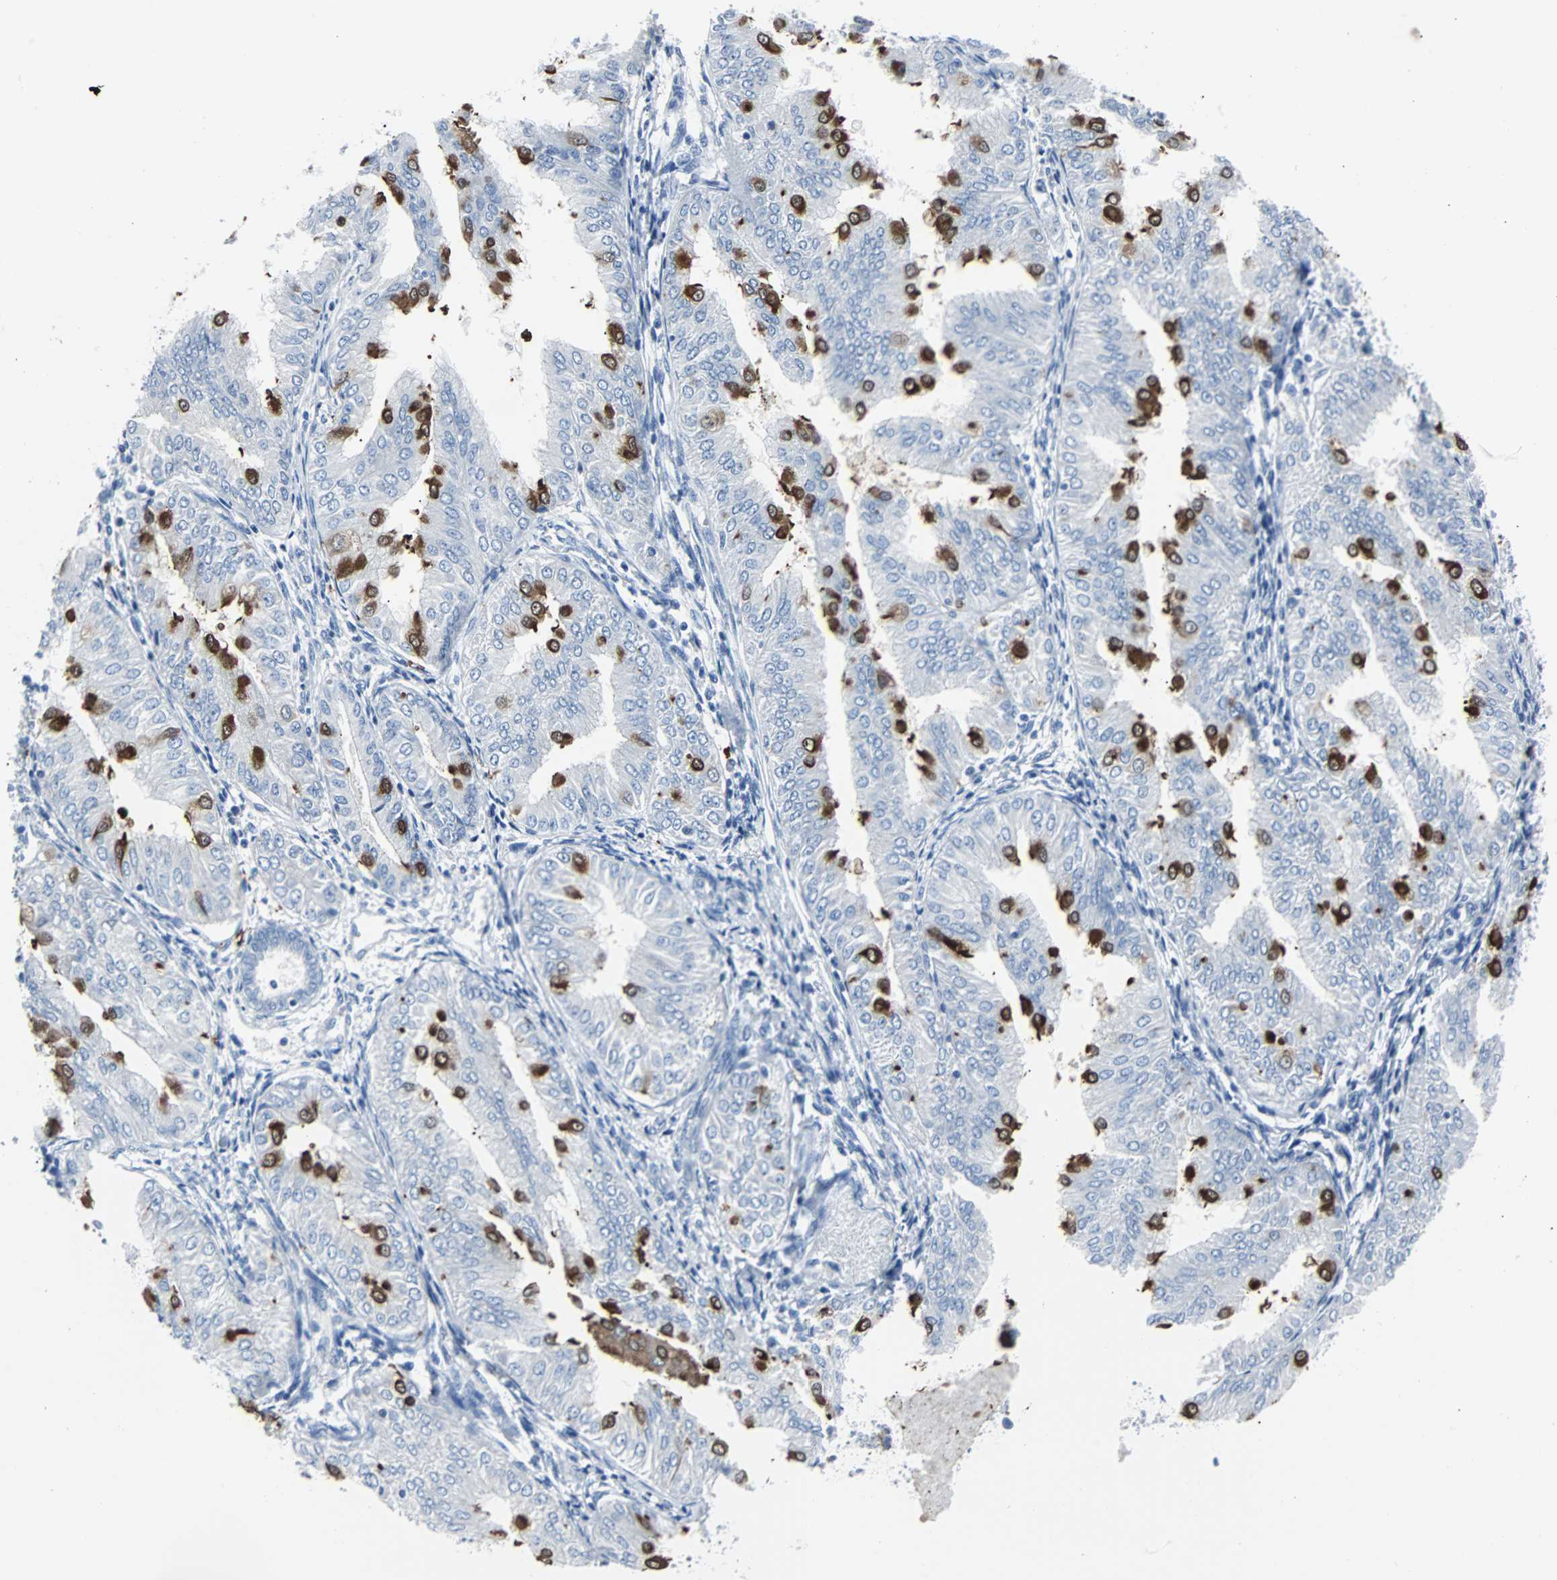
{"staining": {"intensity": "strong", "quantity": "<25%", "location": "cytoplasmic/membranous,nuclear"}, "tissue": "endometrial cancer", "cell_type": "Tumor cells", "image_type": "cancer", "snomed": [{"axis": "morphology", "description": "Adenocarcinoma, NOS"}, {"axis": "topography", "description": "Endometrium"}], "caption": "Strong cytoplasmic/membranous and nuclear protein expression is seen in approximately <25% of tumor cells in adenocarcinoma (endometrial).", "gene": "RASA1", "patient": {"sex": "female", "age": 53}}